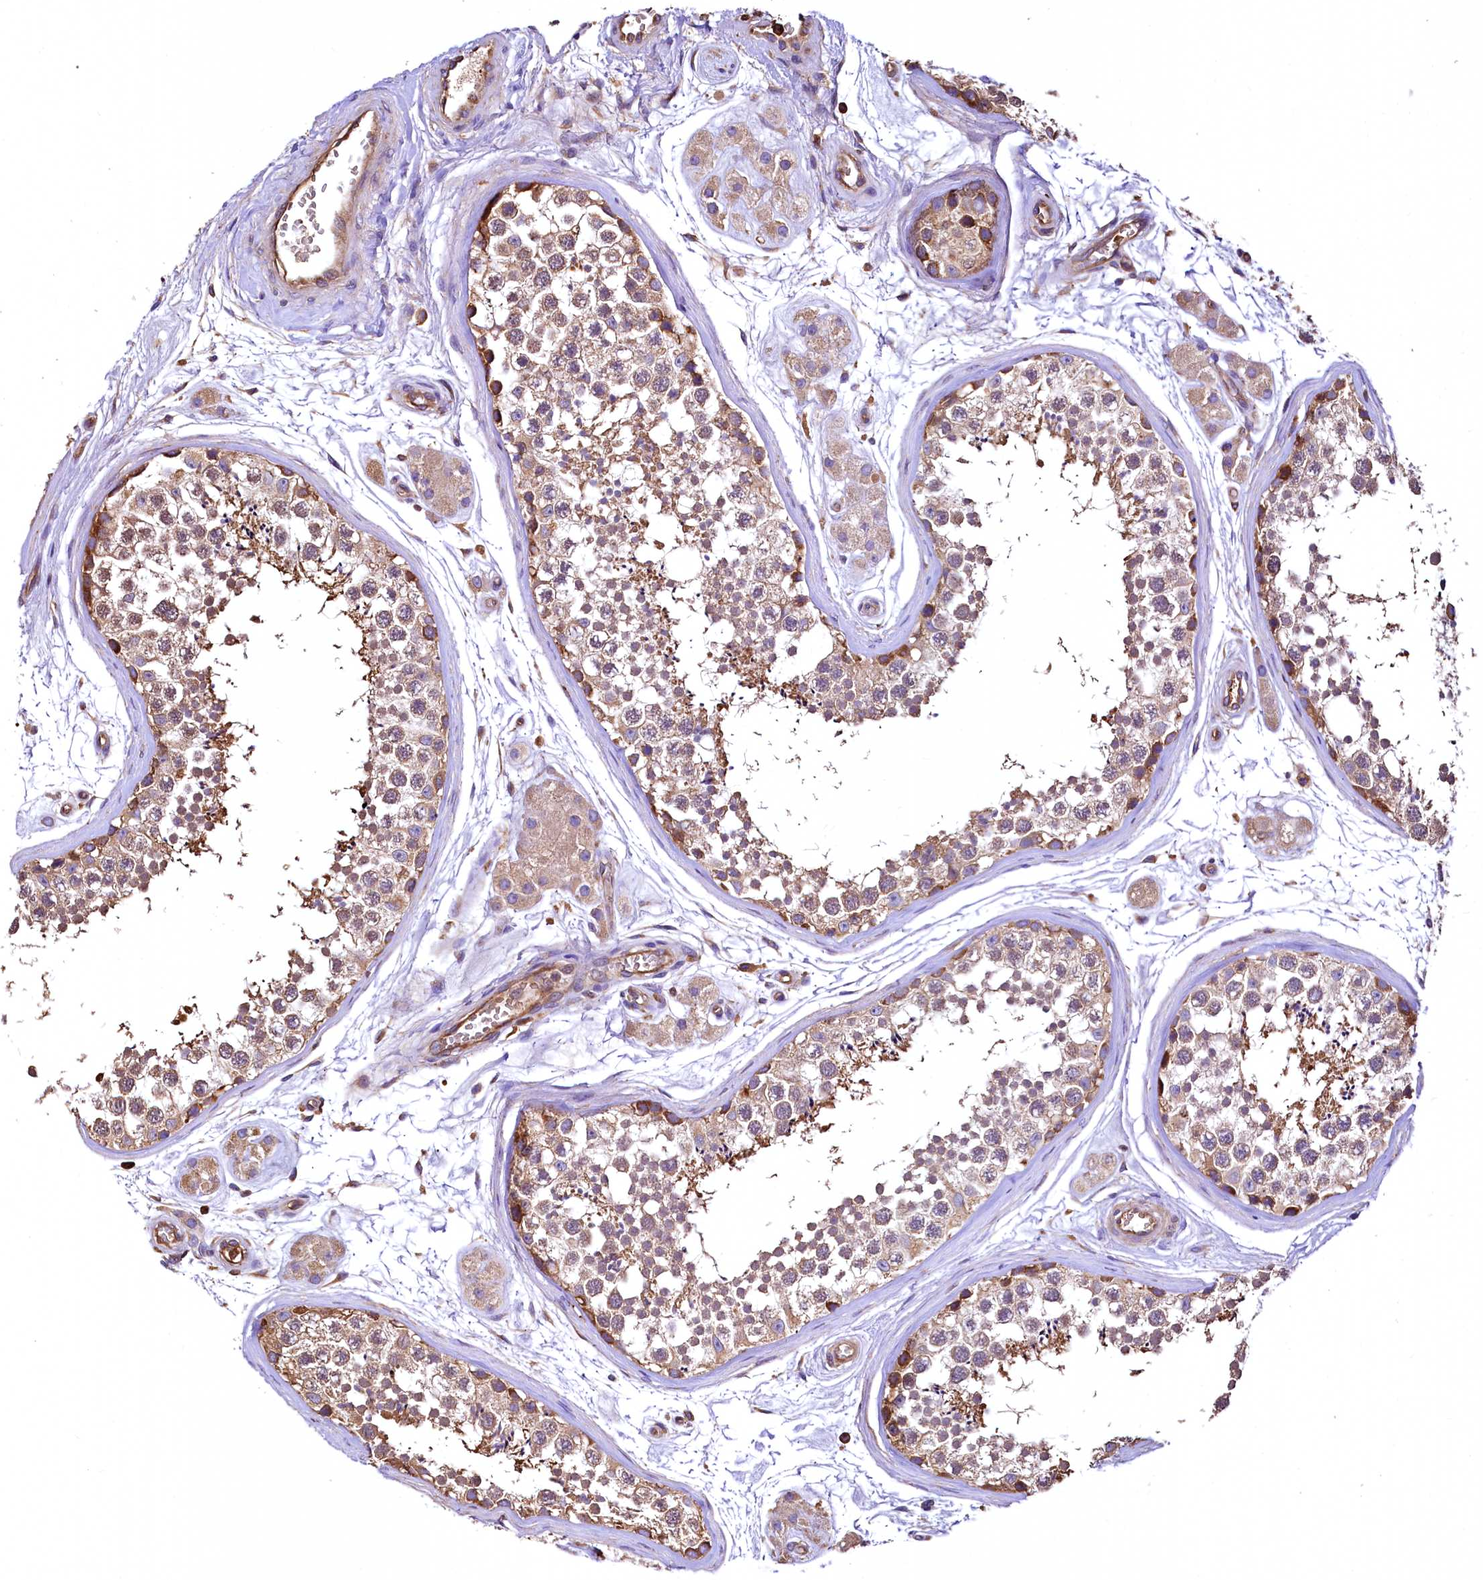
{"staining": {"intensity": "moderate", "quantity": "25%-75%", "location": "cytoplasmic/membranous"}, "tissue": "testis", "cell_type": "Cells in seminiferous ducts", "image_type": "normal", "snomed": [{"axis": "morphology", "description": "Normal tissue, NOS"}, {"axis": "topography", "description": "Testis"}], "caption": "Immunohistochemical staining of benign testis displays 25%-75% levels of moderate cytoplasmic/membranous protein staining in about 25%-75% of cells in seminiferous ducts. The staining was performed using DAB (3,3'-diaminobenzidine) to visualize the protein expression in brown, while the nuclei were stained in blue with hematoxylin (Magnification: 20x).", "gene": "RARS2", "patient": {"sex": "male", "age": 56}}